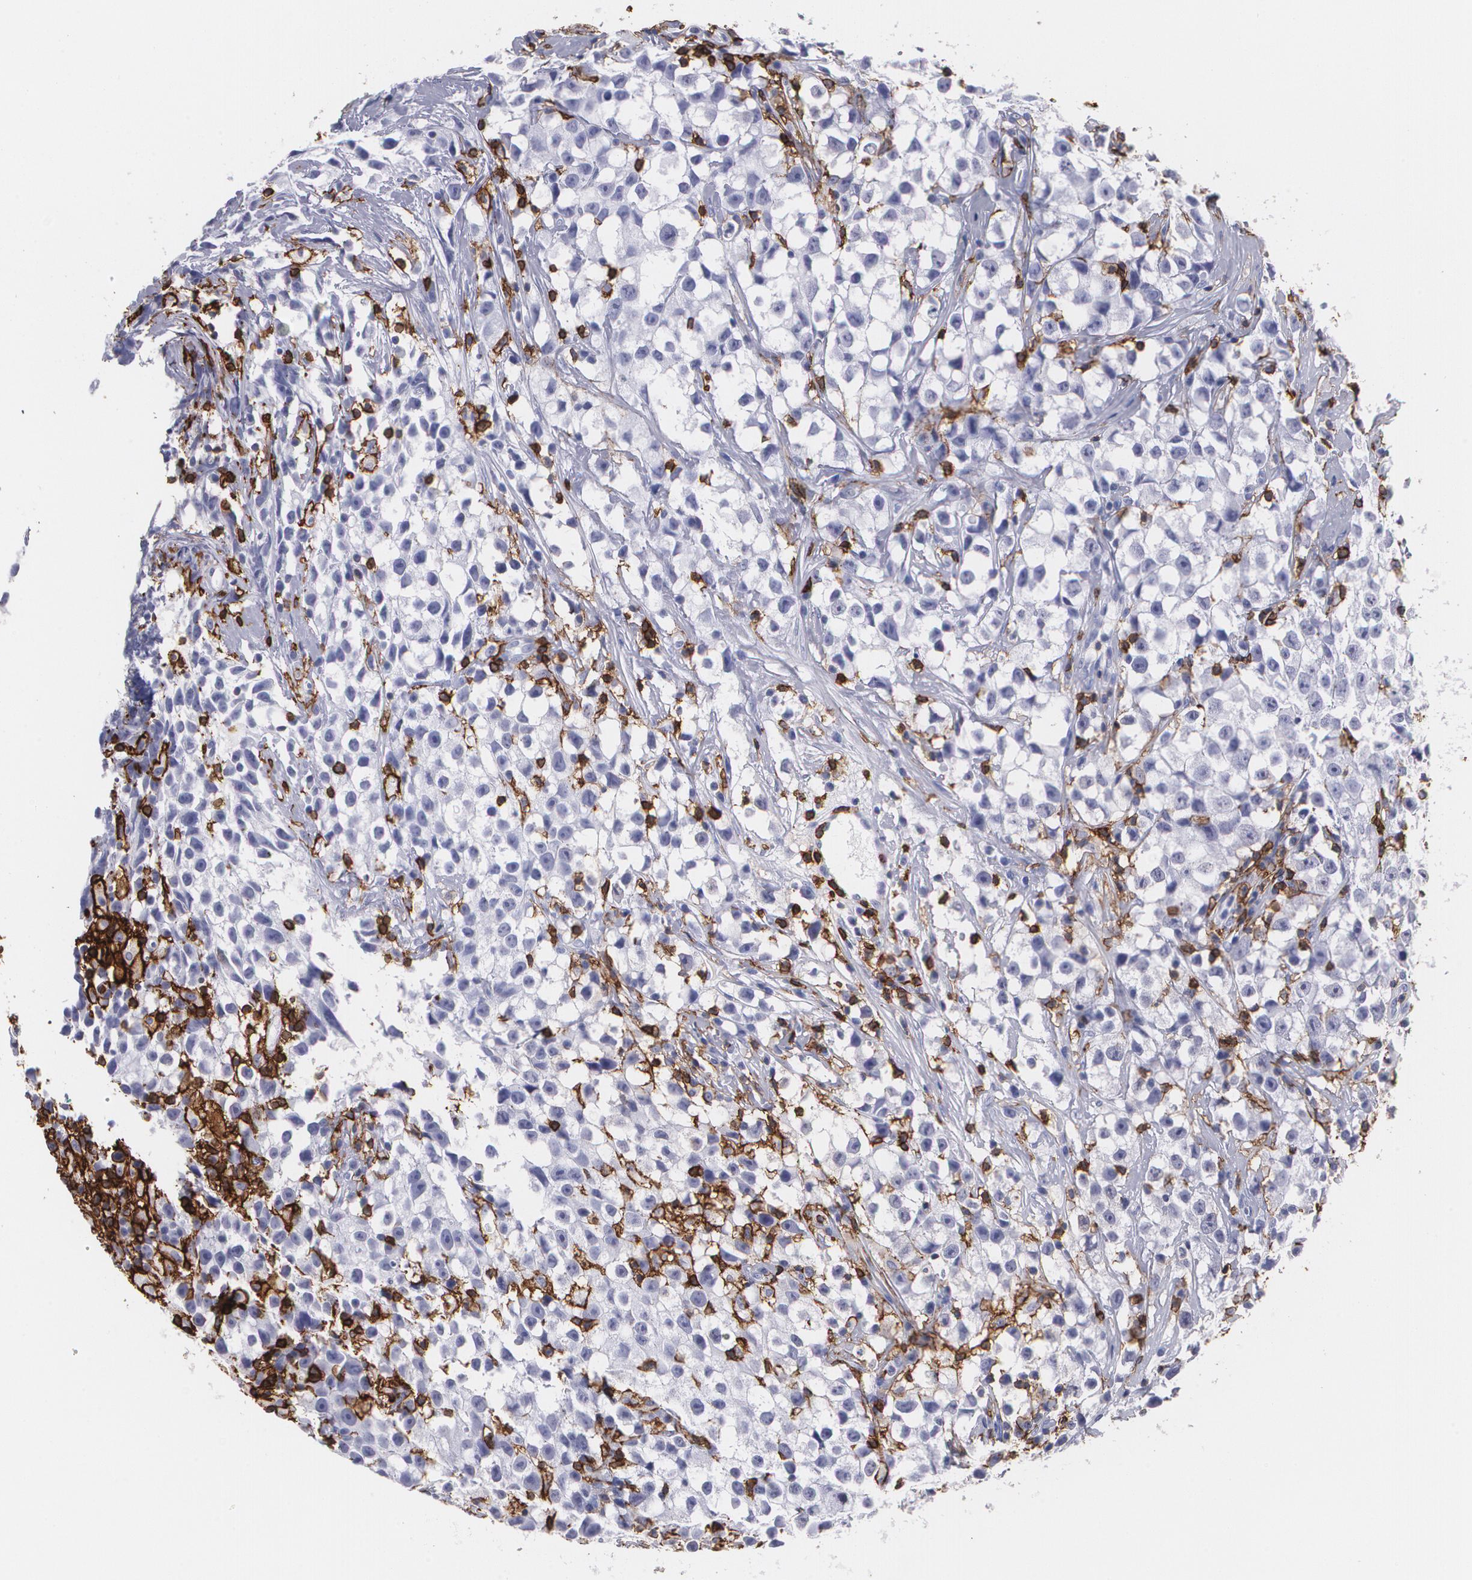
{"staining": {"intensity": "negative", "quantity": "none", "location": "none"}, "tissue": "testis cancer", "cell_type": "Tumor cells", "image_type": "cancer", "snomed": [{"axis": "morphology", "description": "Seminoma, NOS"}, {"axis": "topography", "description": "Testis"}], "caption": "An immunohistochemistry (IHC) photomicrograph of testis cancer (seminoma) is shown. There is no staining in tumor cells of testis cancer (seminoma). The staining is performed using DAB (3,3'-diaminobenzidine) brown chromogen with nuclei counter-stained in using hematoxylin.", "gene": "PTPRC", "patient": {"sex": "male", "age": 35}}